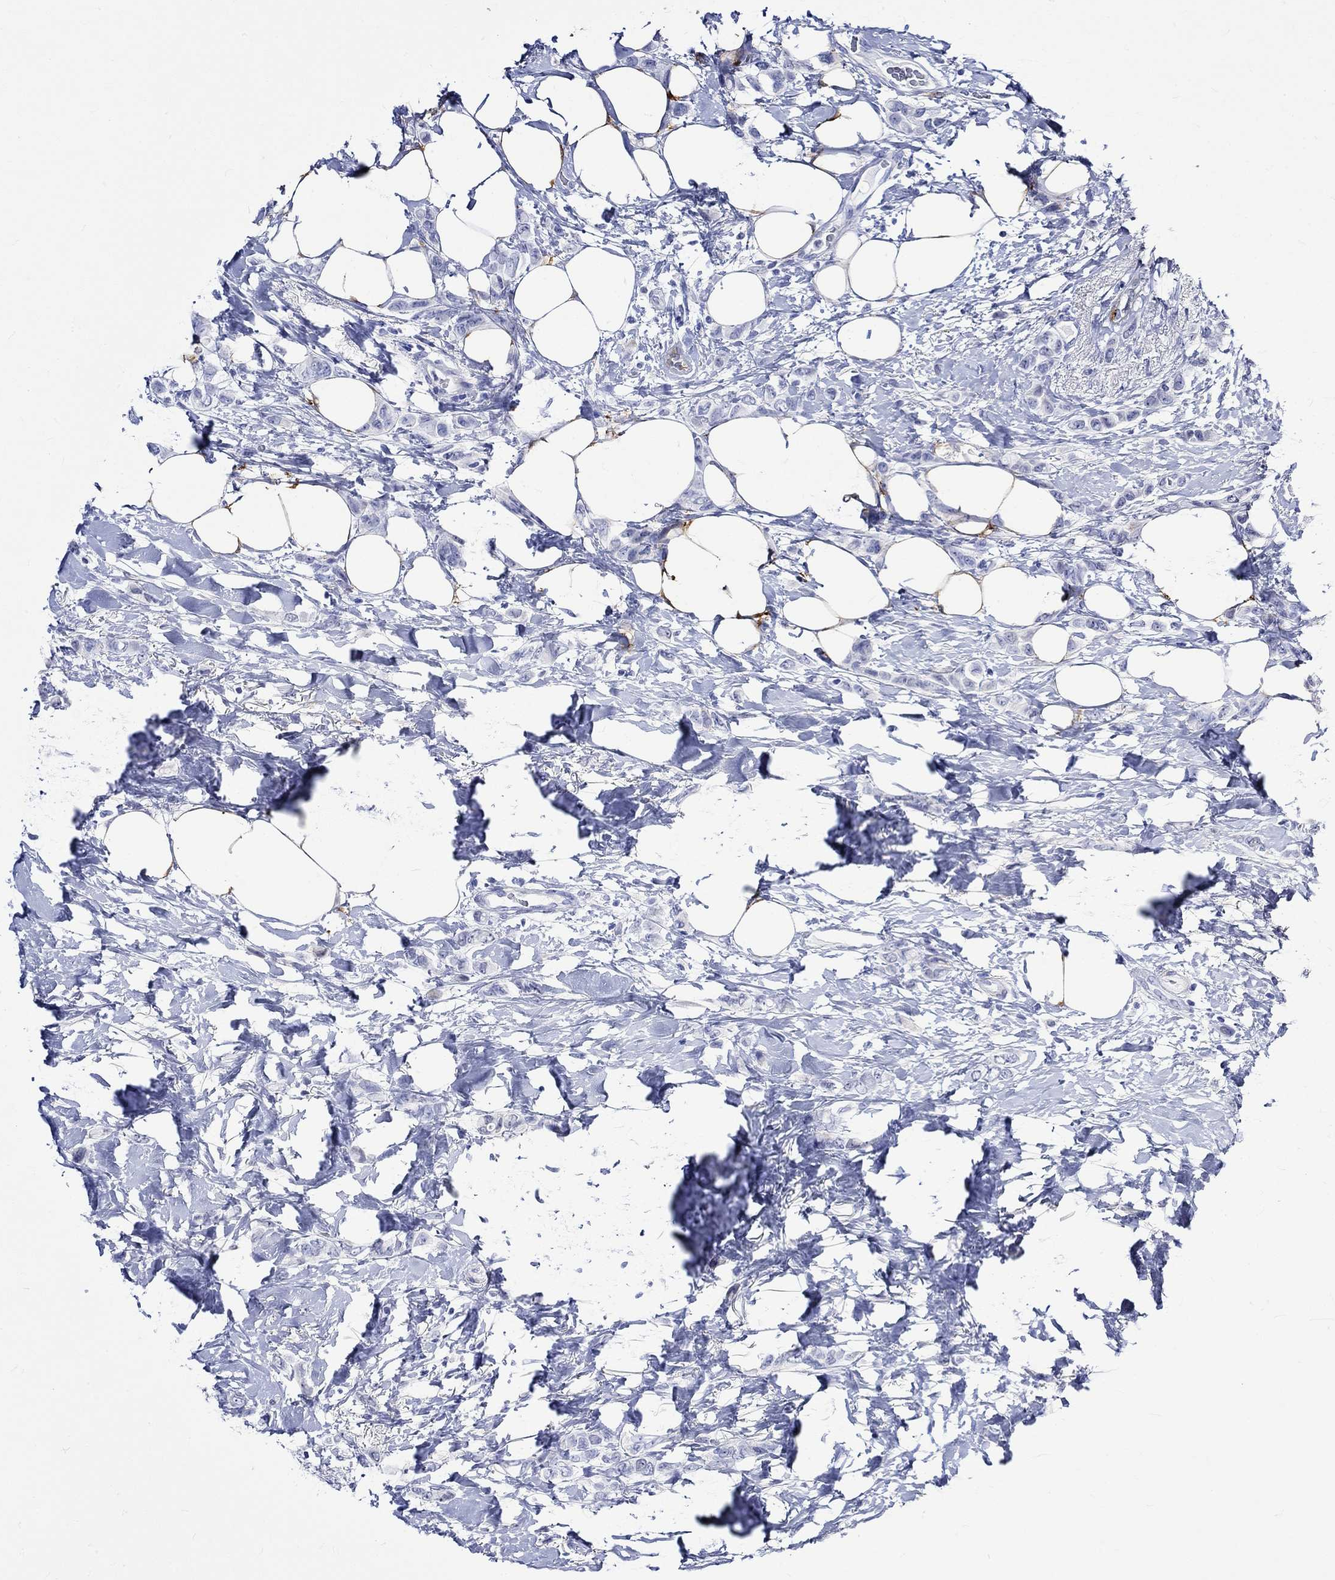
{"staining": {"intensity": "negative", "quantity": "none", "location": "none"}, "tissue": "breast cancer", "cell_type": "Tumor cells", "image_type": "cancer", "snomed": [{"axis": "morphology", "description": "Lobular carcinoma"}, {"axis": "topography", "description": "Breast"}], "caption": "Tumor cells are negative for protein expression in human lobular carcinoma (breast).", "gene": "CRYAB", "patient": {"sex": "female", "age": 66}}